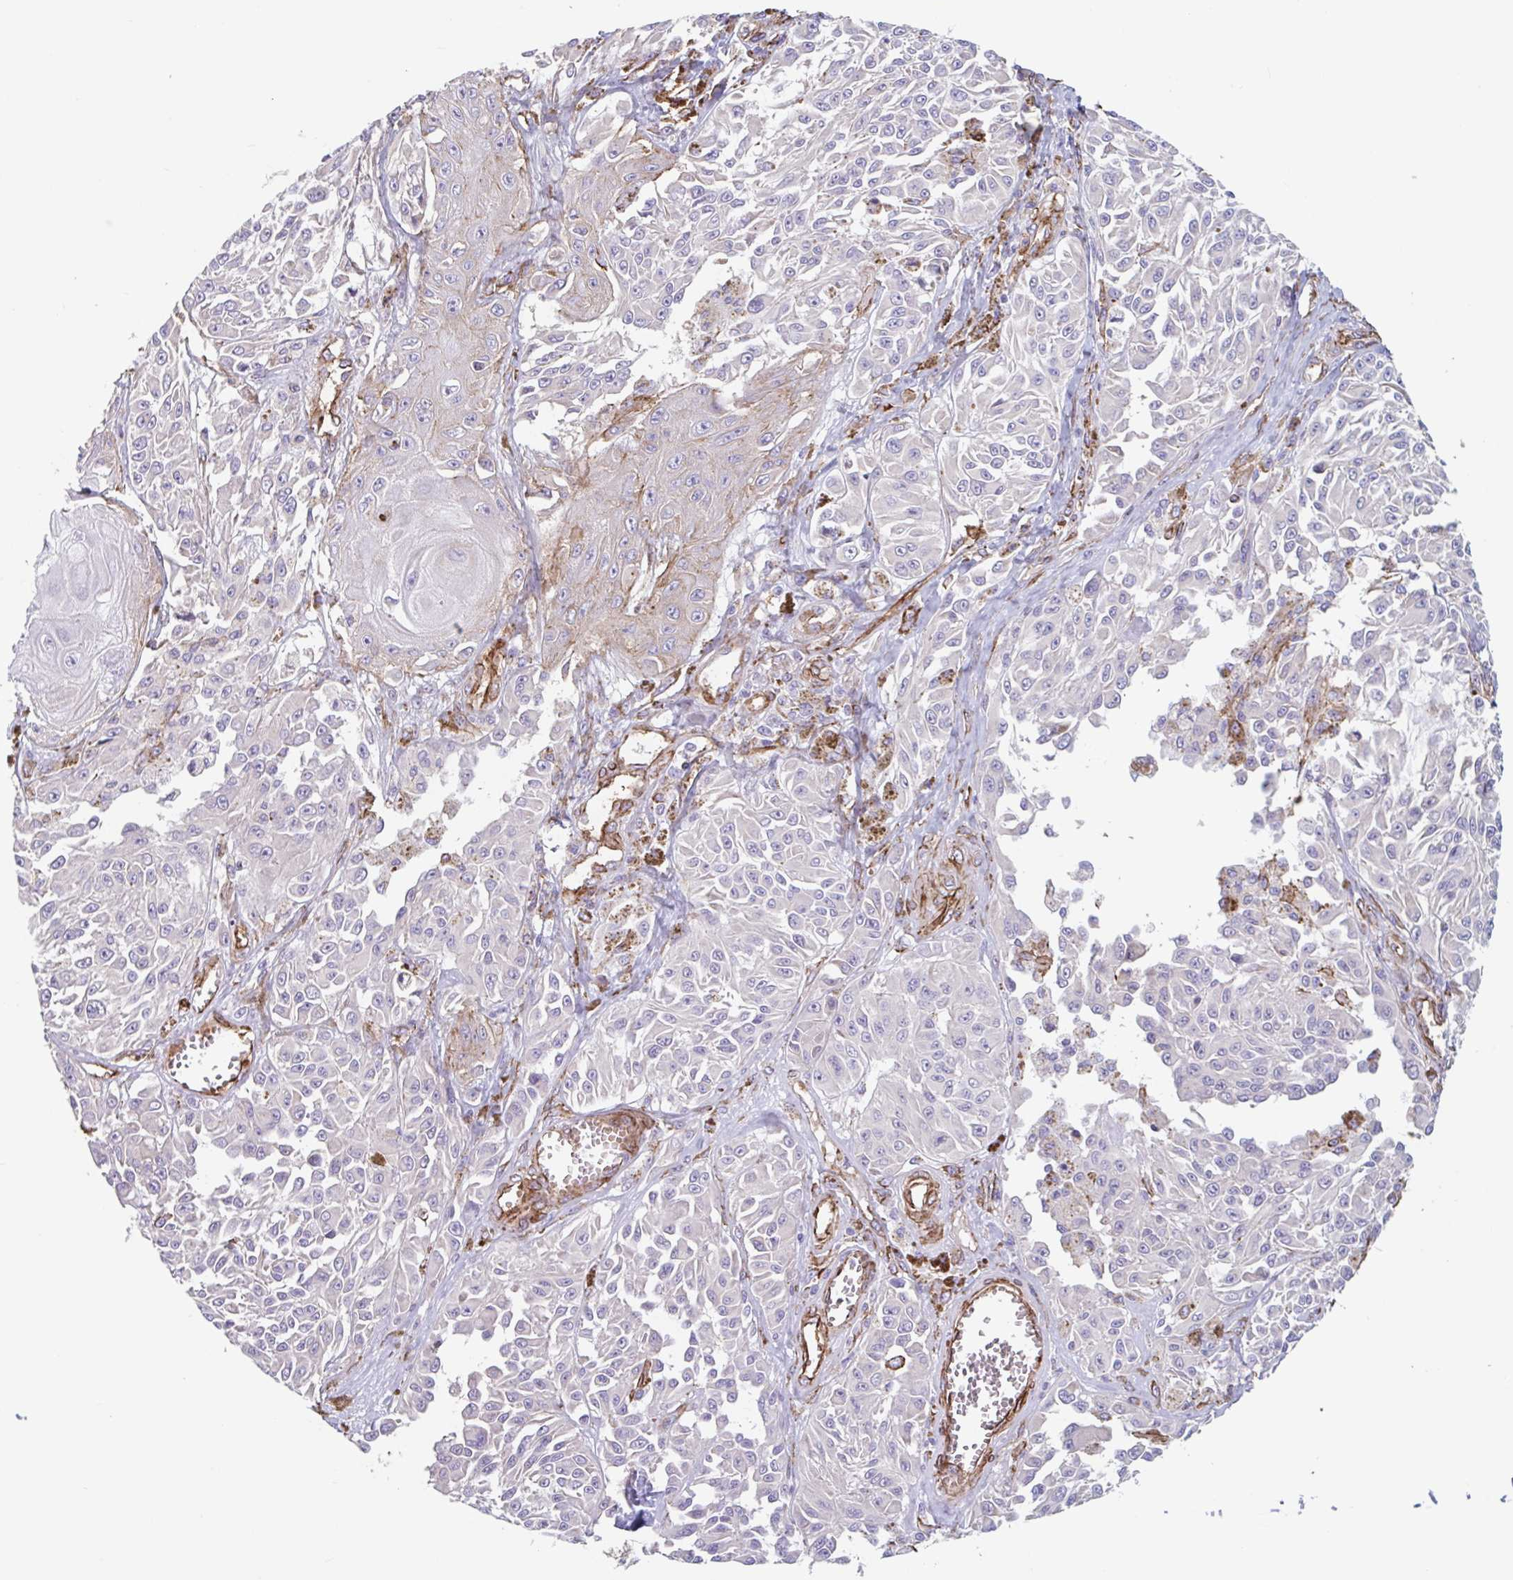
{"staining": {"intensity": "negative", "quantity": "none", "location": "none"}, "tissue": "melanoma", "cell_type": "Tumor cells", "image_type": "cancer", "snomed": [{"axis": "morphology", "description": "Malignant melanoma, NOS"}, {"axis": "topography", "description": "Skin"}], "caption": "Tumor cells are negative for protein expression in human melanoma.", "gene": "CITED4", "patient": {"sex": "male", "age": 94}}